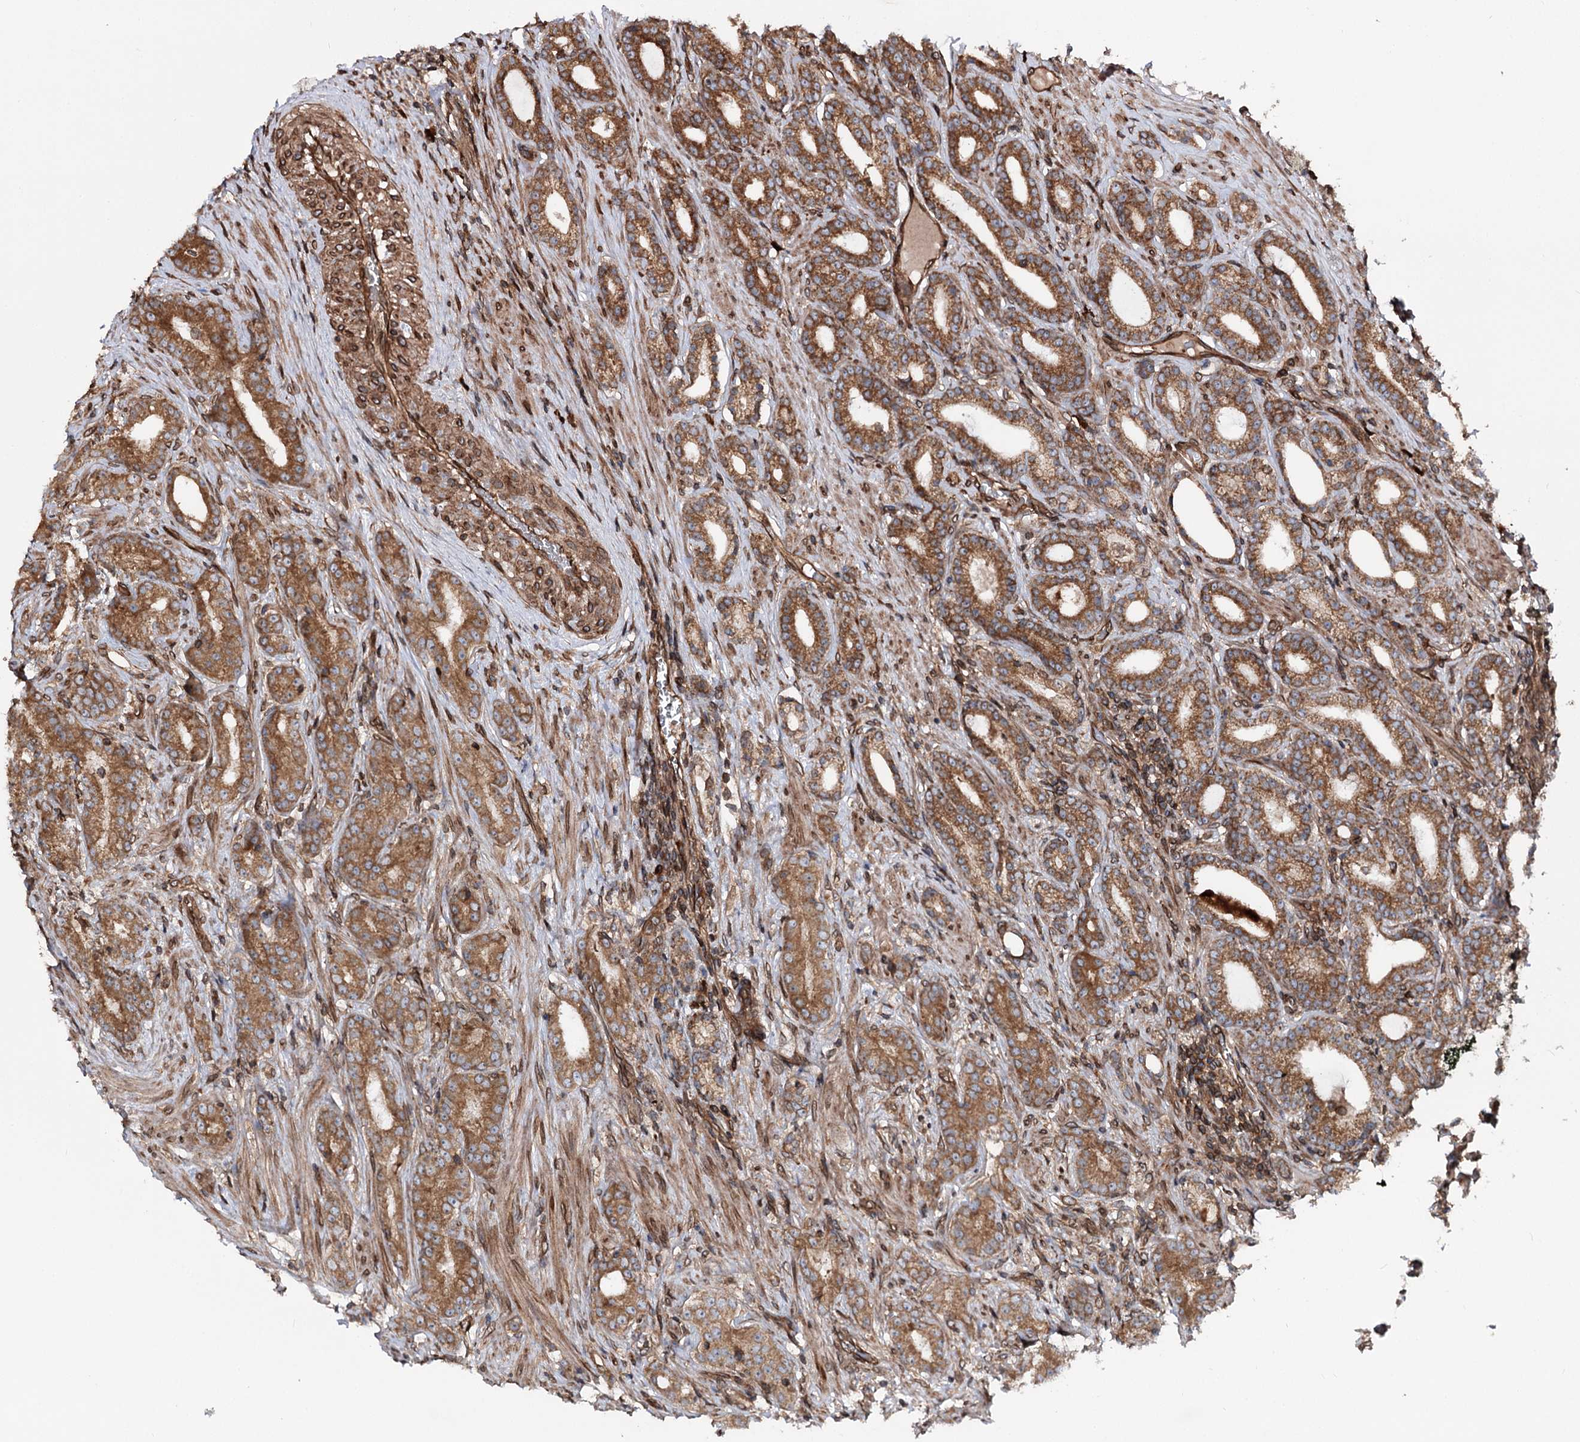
{"staining": {"intensity": "moderate", "quantity": ">75%", "location": "cytoplasmic/membranous"}, "tissue": "prostate cancer", "cell_type": "Tumor cells", "image_type": "cancer", "snomed": [{"axis": "morphology", "description": "Adenocarcinoma, Low grade"}, {"axis": "topography", "description": "Prostate"}], "caption": "Prostate cancer stained with a protein marker shows moderate staining in tumor cells.", "gene": "FGFR1OP2", "patient": {"sex": "male", "age": 71}}